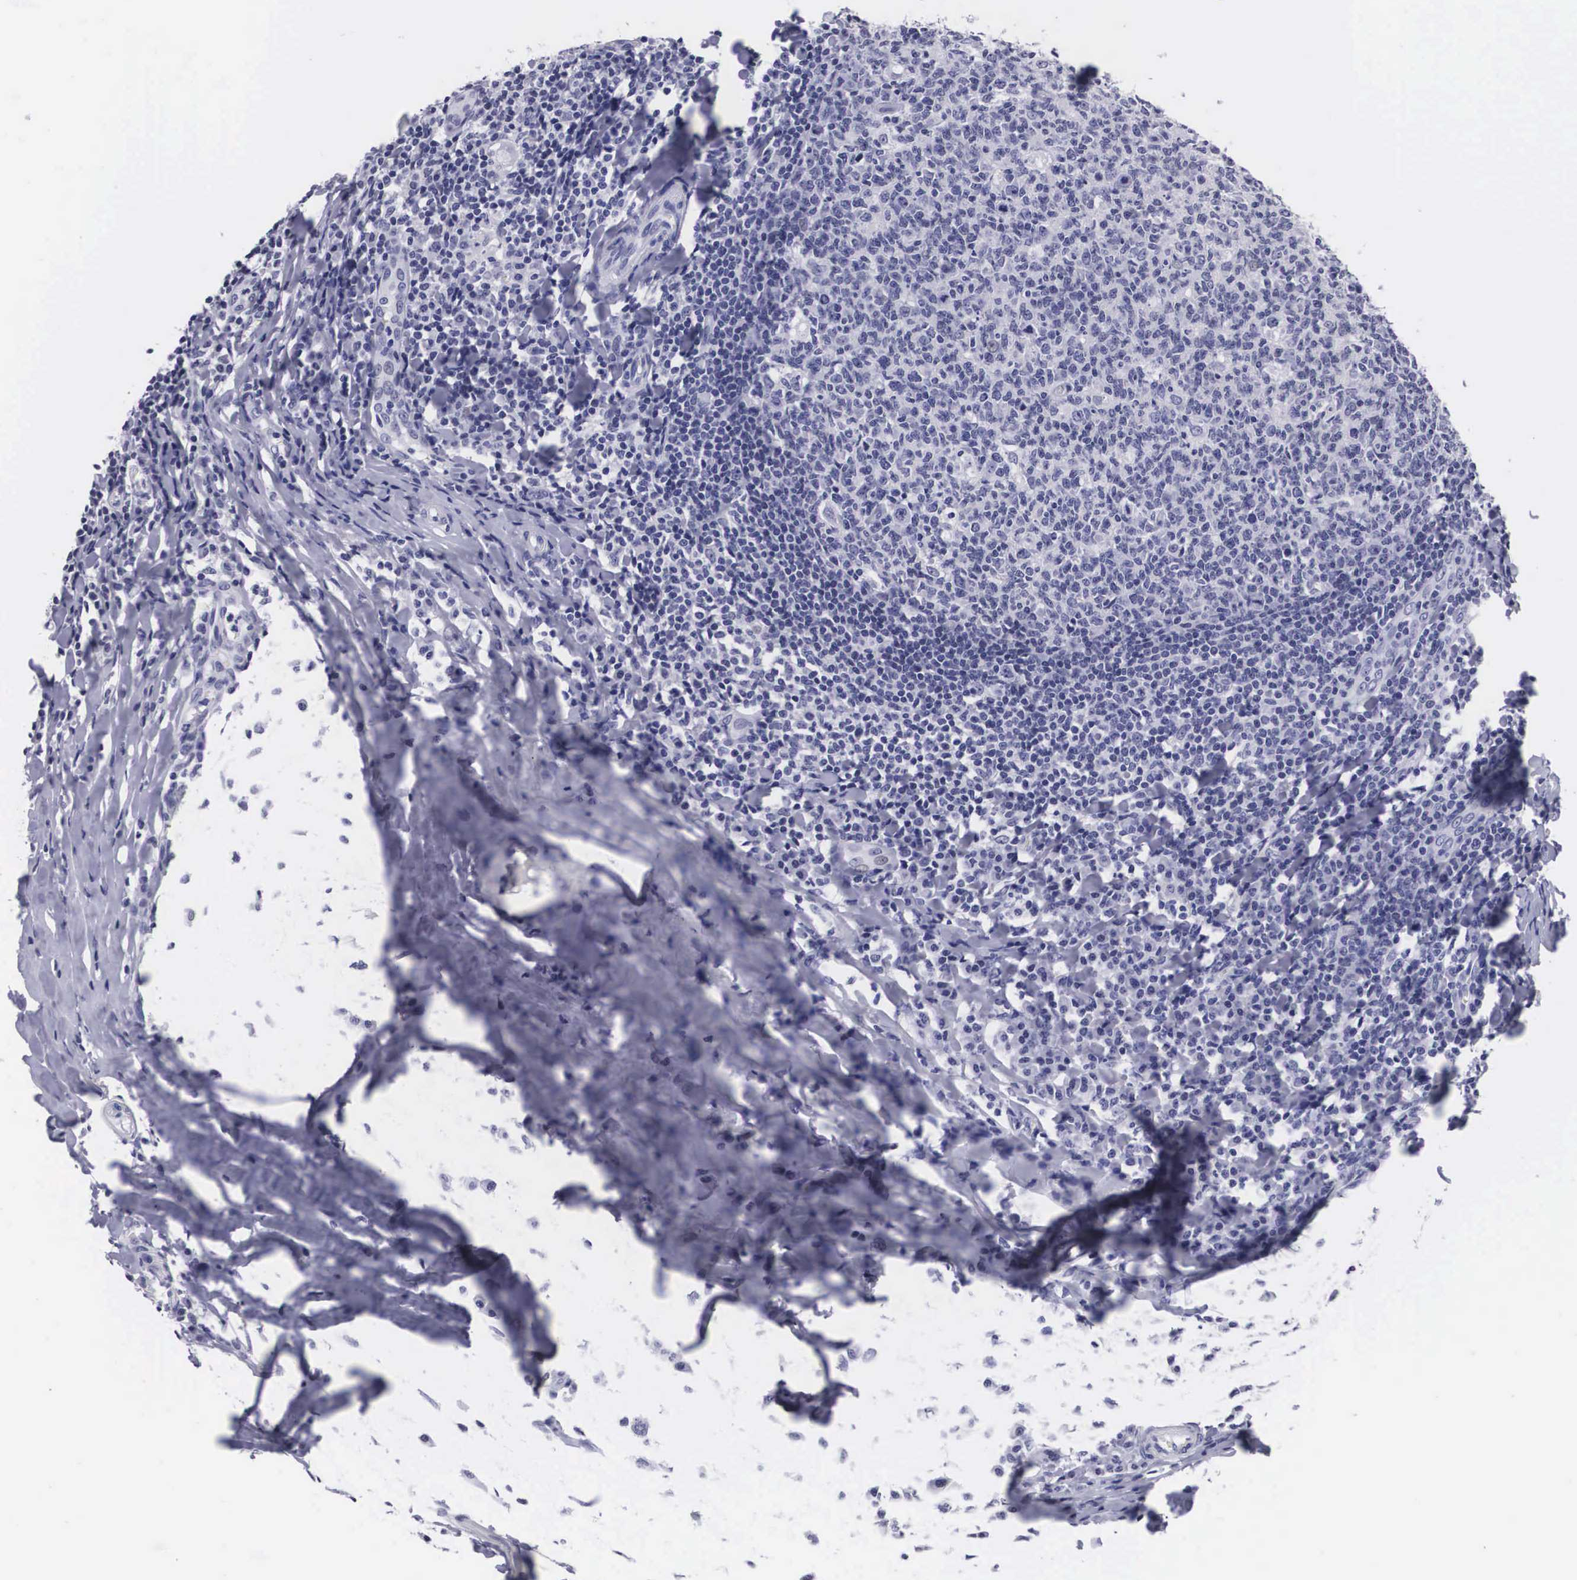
{"staining": {"intensity": "negative", "quantity": "none", "location": "none"}, "tissue": "tonsil", "cell_type": "Germinal center cells", "image_type": "normal", "snomed": [{"axis": "morphology", "description": "Normal tissue, NOS"}, {"axis": "topography", "description": "Tonsil"}], "caption": "Histopathology image shows no protein expression in germinal center cells of unremarkable tonsil.", "gene": "C22orf31", "patient": {"sex": "male", "age": 6}}